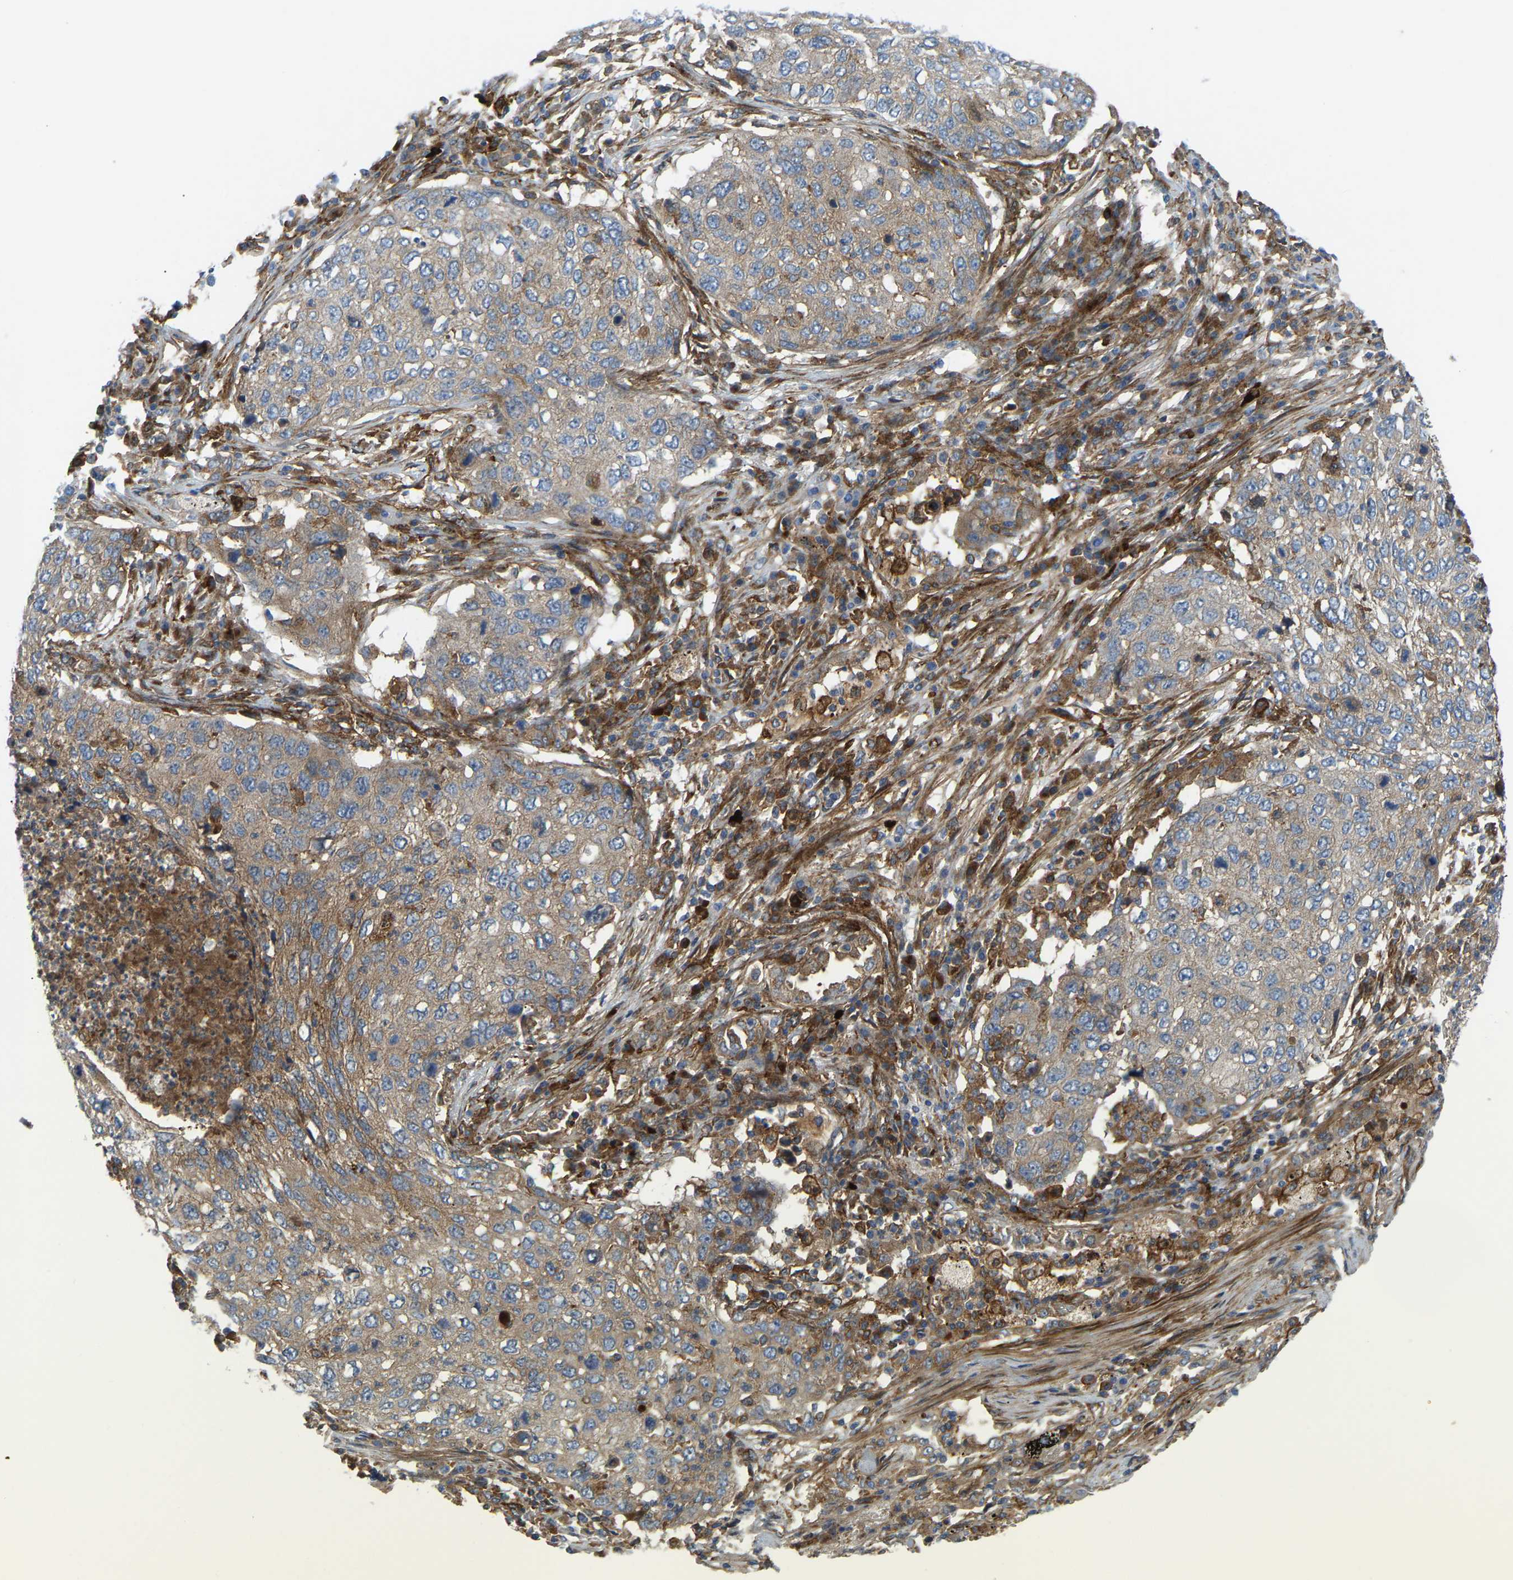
{"staining": {"intensity": "weak", "quantity": ">75%", "location": "cytoplasmic/membranous"}, "tissue": "lung cancer", "cell_type": "Tumor cells", "image_type": "cancer", "snomed": [{"axis": "morphology", "description": "Squamous cell carcinoma, NOS"}, {"axis": "topography", "description": "Lung"}], "caption": "Immunohistochemical staining of squamous cell carcinoma (lung) displays low levels of weak cytoplasmic/membranous protein positivity in approximately >75% of tumor cells.", "gene": "PICALM", "patient": {"sex": "female", "age": 63}}